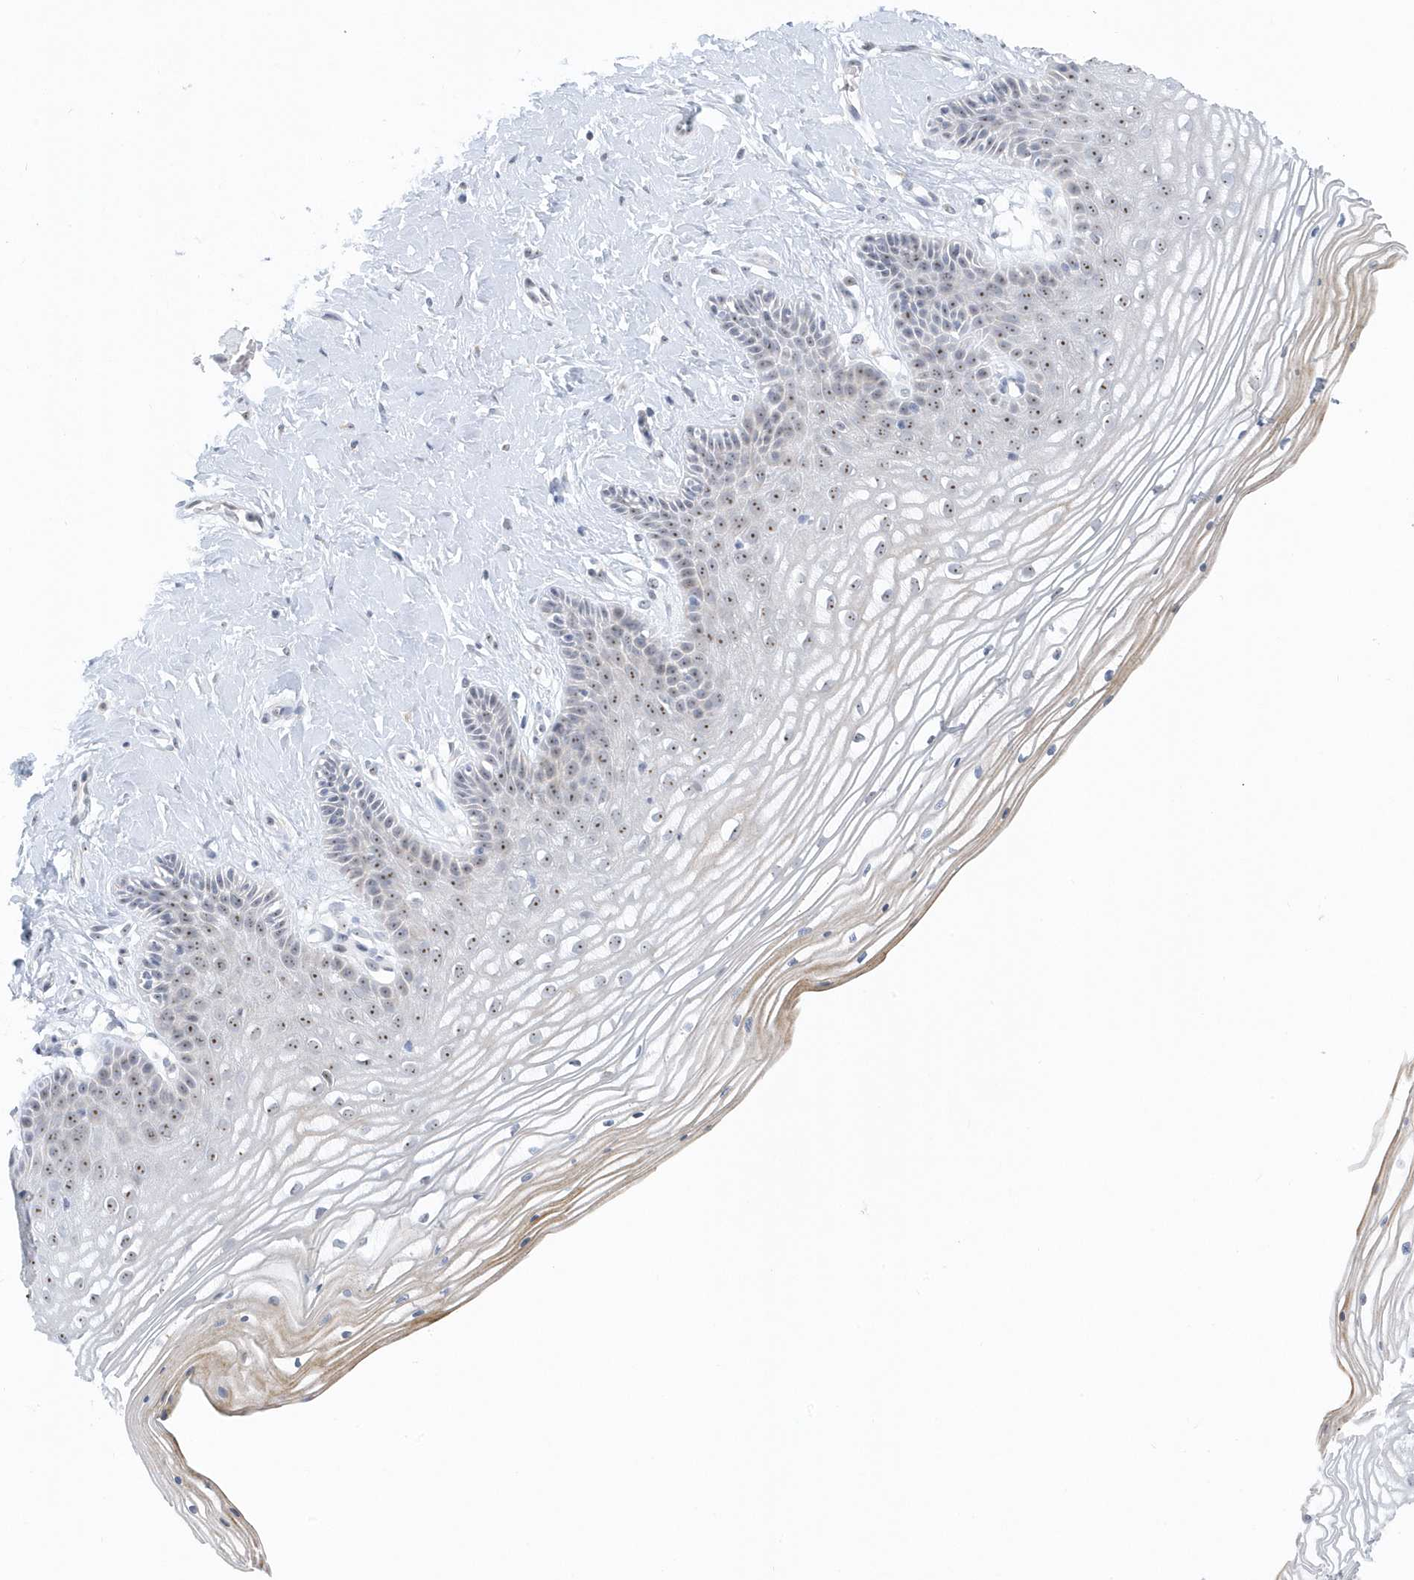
{"staining": {"intensity": "moderate", "quantity": ">75%", "location": "nuclear"}, "tissue": "vagina", "cell_type": "Squamous epithelial cells", "image_type": "normal", "snomed": [{"axis": "morphology", "description": "Normal tissue, NOS"}, {"axis": "topography", "description": "Vagina"}, {"axis": "topography", "description": "Cervix"}], "caption": "Vagina stained with DAB IHC reveals medium levels of moderate nuclear expression in approximately >75% of squamous epithelial cells.", "gene": "RPF2", "patient": {"sex": "female", "age": 40}}